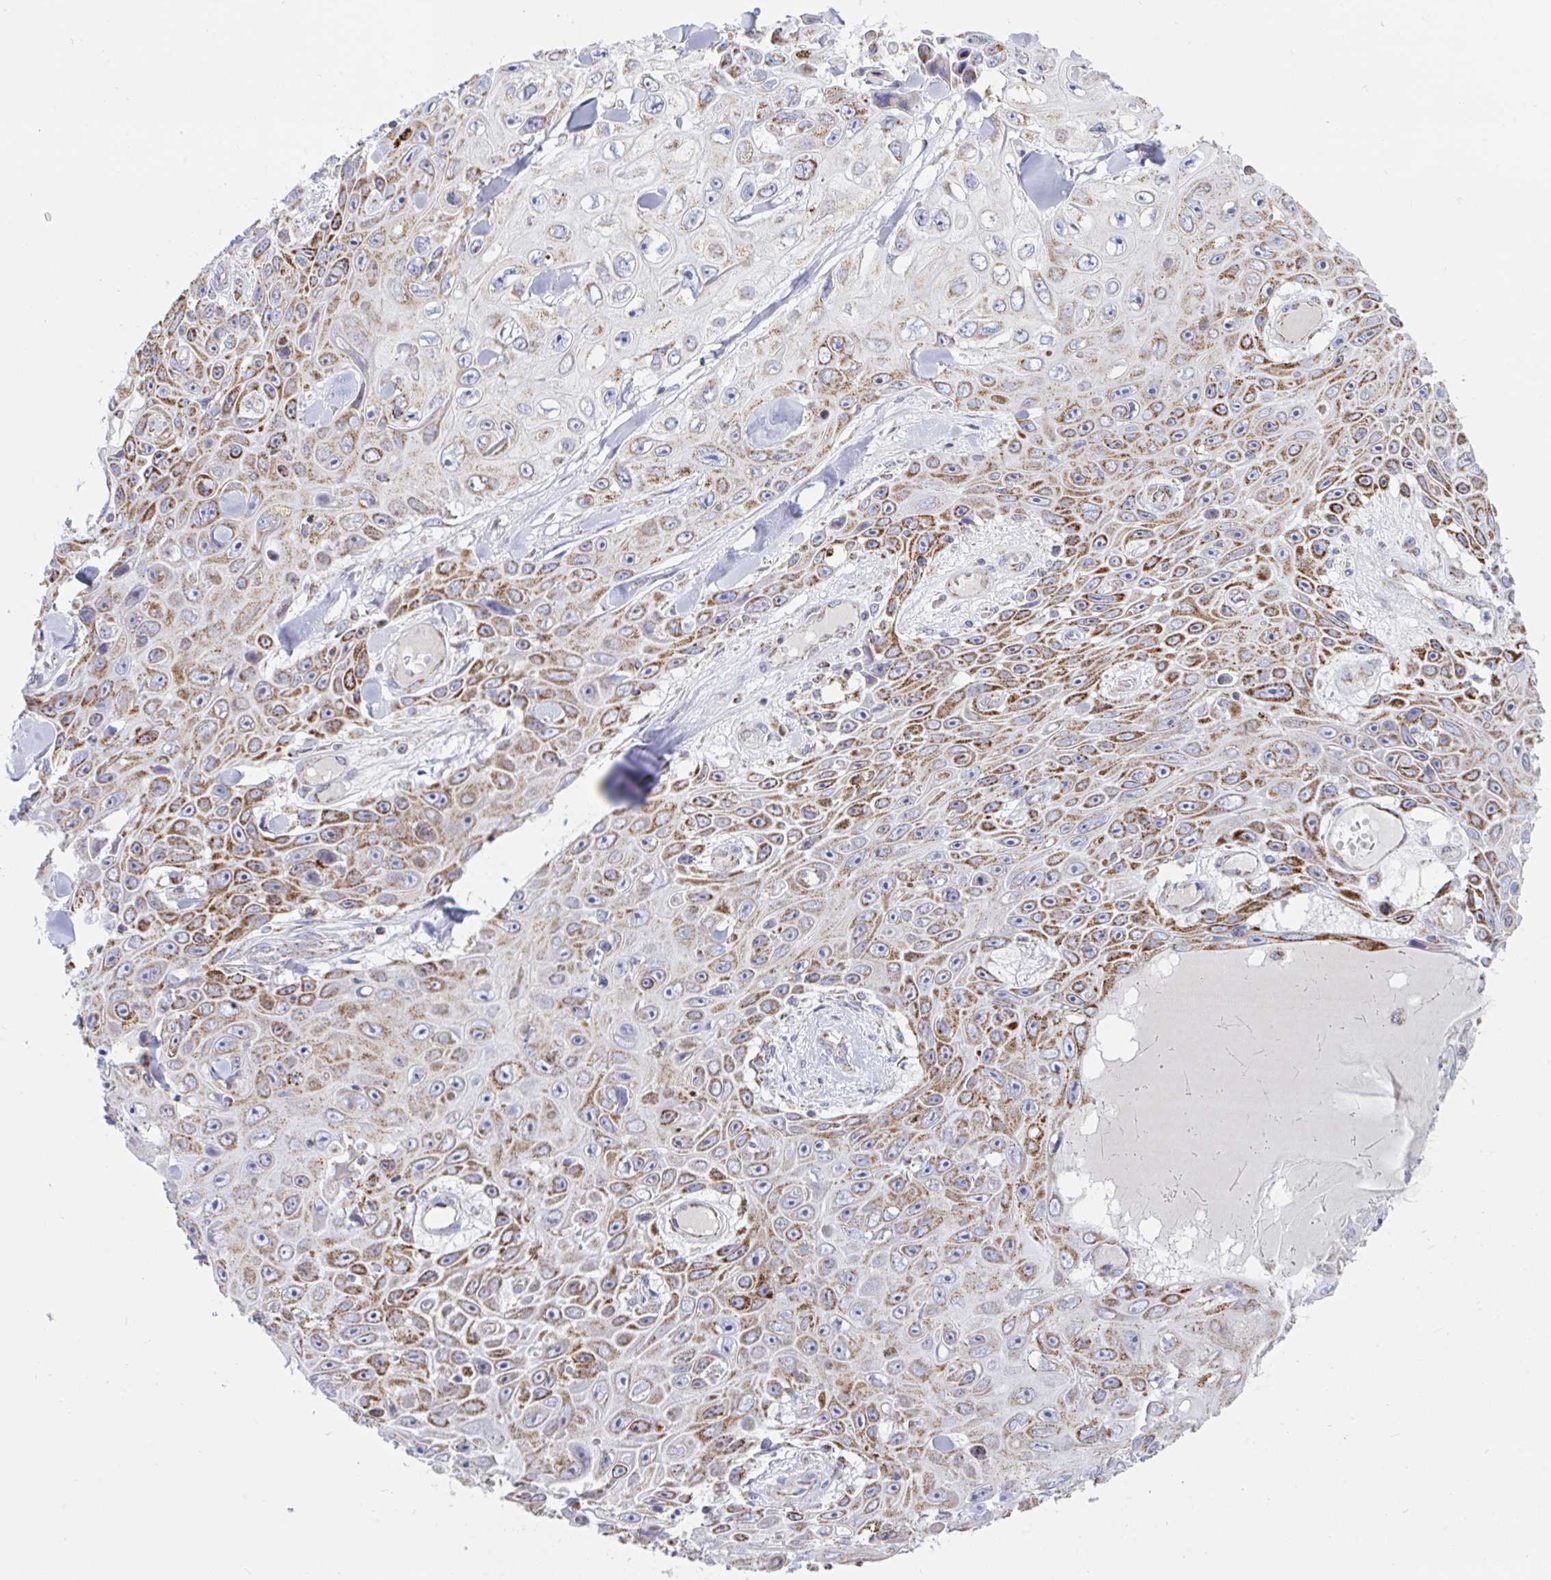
{"staining": {"intensity": "moderate", "quantity": "25%-75%", "location": "cytoplasmic/membranous"}, "tissue": "skin cancer", "cell_type": "Tumor cells", "image_type": "cancer", "snomed": [{"axis": "morphology", "description": "Squamous cell carcinoma, NOS"}, {"axis": "topography", "description": "Skin"}], "caption": "Skin squamous cell carcinoma stained with DAB IHC displays medium levels of moderate cytoplasmic/membranous expression in about 25%-75% of tumor cells.", "gene": "HSPE1", "patient": {"sex": "male", "age": 82}}